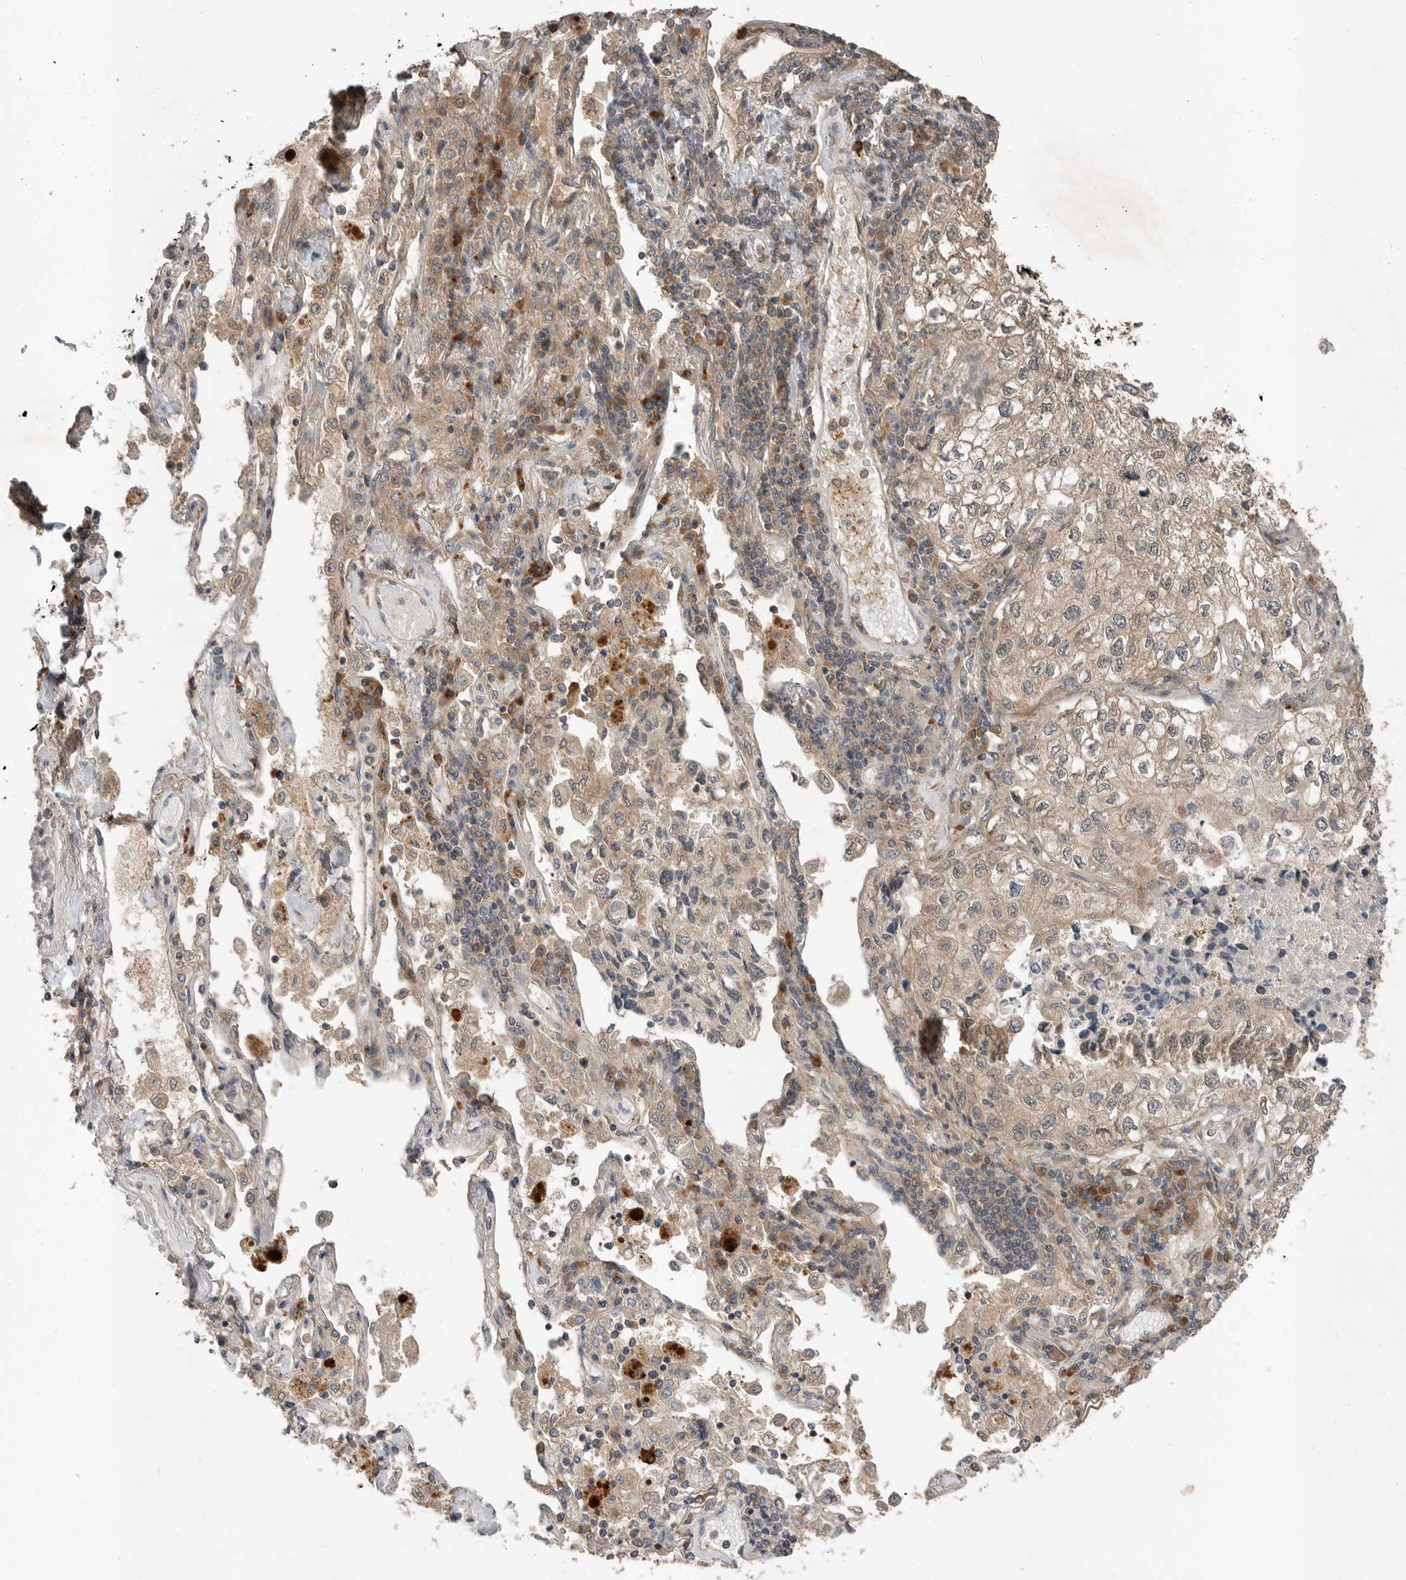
{"staining": {"intensity": "weak", "quantity": ">75%", "location": "cytoplasmic/membranous"}, "tissue": "lung cancer", "cell_type": "Tumor cells", "image_type": "cancer", "snomed": [{"axis": "morphology", "description": "Adenocarcinoma, NOS"}, {"axis": "topography", "description": "Lung"}], "caption": "The image exhibits a brown stain indicating the presence of a protein in the cytoplasmic/membranous of tumor cells in lung cancer. (IHC, brightfield microscopy, high magnification).", "gene": "OSBPL9", "patient": {"sex": "male", "age": 63}}